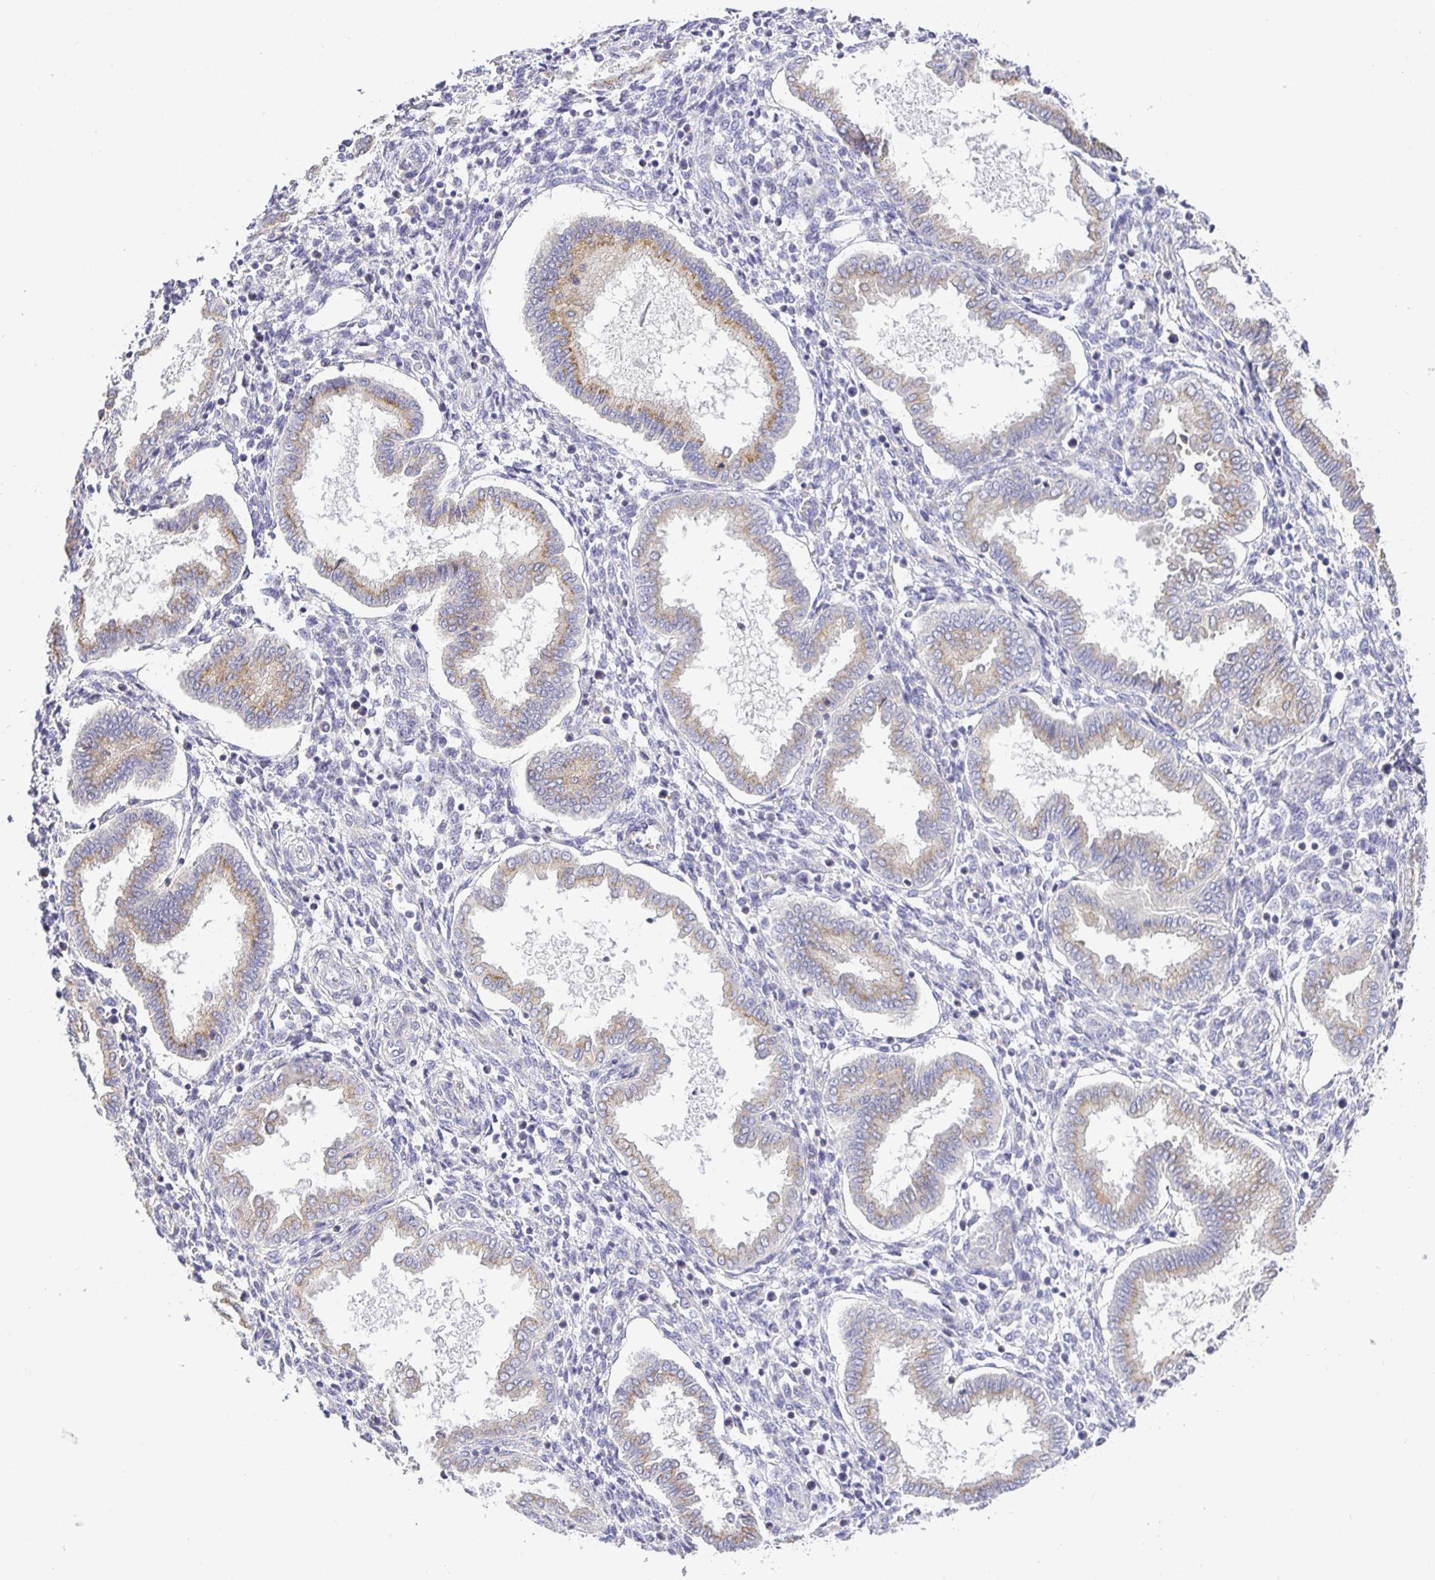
{"staining": {"intensity": "negative", "quantity": "none", "location": "none"}, "tissue": "endometrium", "cell_type": "Cells in endometrial stroma", "image_type": "normal", "snomed": [{"axis": "morphology", "description": "Normal tissue, NOS"}, {"axis": "topography", "description": "Endometrium"}], "caption": "Cells in endometrial stroma show no significant staining in unremarkable endometrium. The staining was performed using DAB to visualize the protein expression in brown, while the nuclei were stained in blue with hematoxylin (Magnification: 20x).", "gene": "OPALIN", "patient": {"sex": "female", "age": 24}}